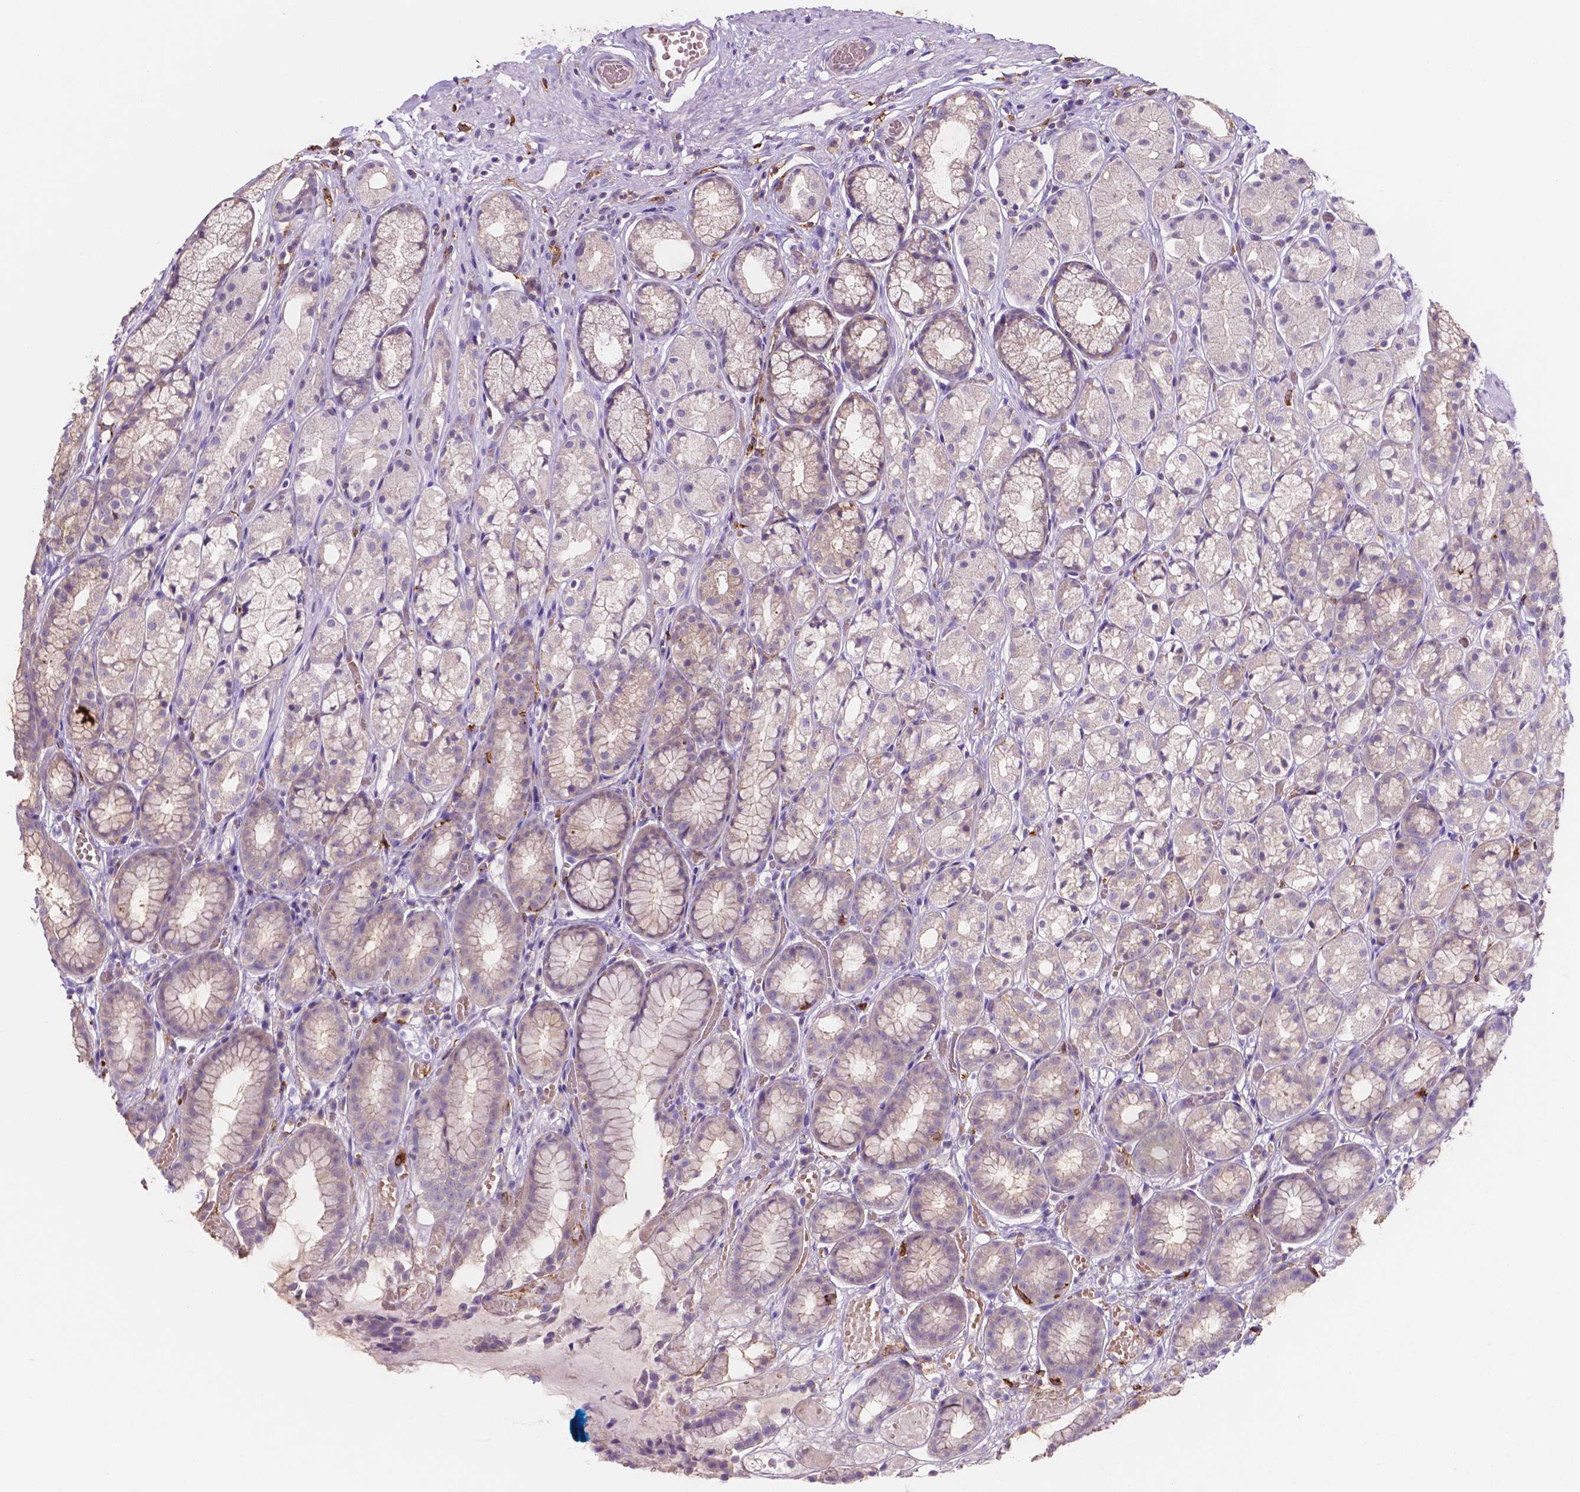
{"staining": {"intensity": "weak", "quantity": "25%-75%", "location": "cytoplasmic/membranous"}, "tissue": "stomach", "cell_type": "Glandular cells", "image_type": "normal", "snomed": [{"axis": "morphology", "description": "Normal tissue, NOS"}, {"axis": "topography", "description": "Stomach"}], "caption": "Brown immunohistochemical staining in benign human stomach reveals weak cytoplasmic/membranous positivity in approximately 25%-75% of glandular cells. The staining was performed using DAB to visualize the protein expression in brown, while the nuclei were stained in blue with hematoxylin (Magnification: 20x).", "gene": "MKRN2OS", "patient": {"sex": "male", "age": 70}}